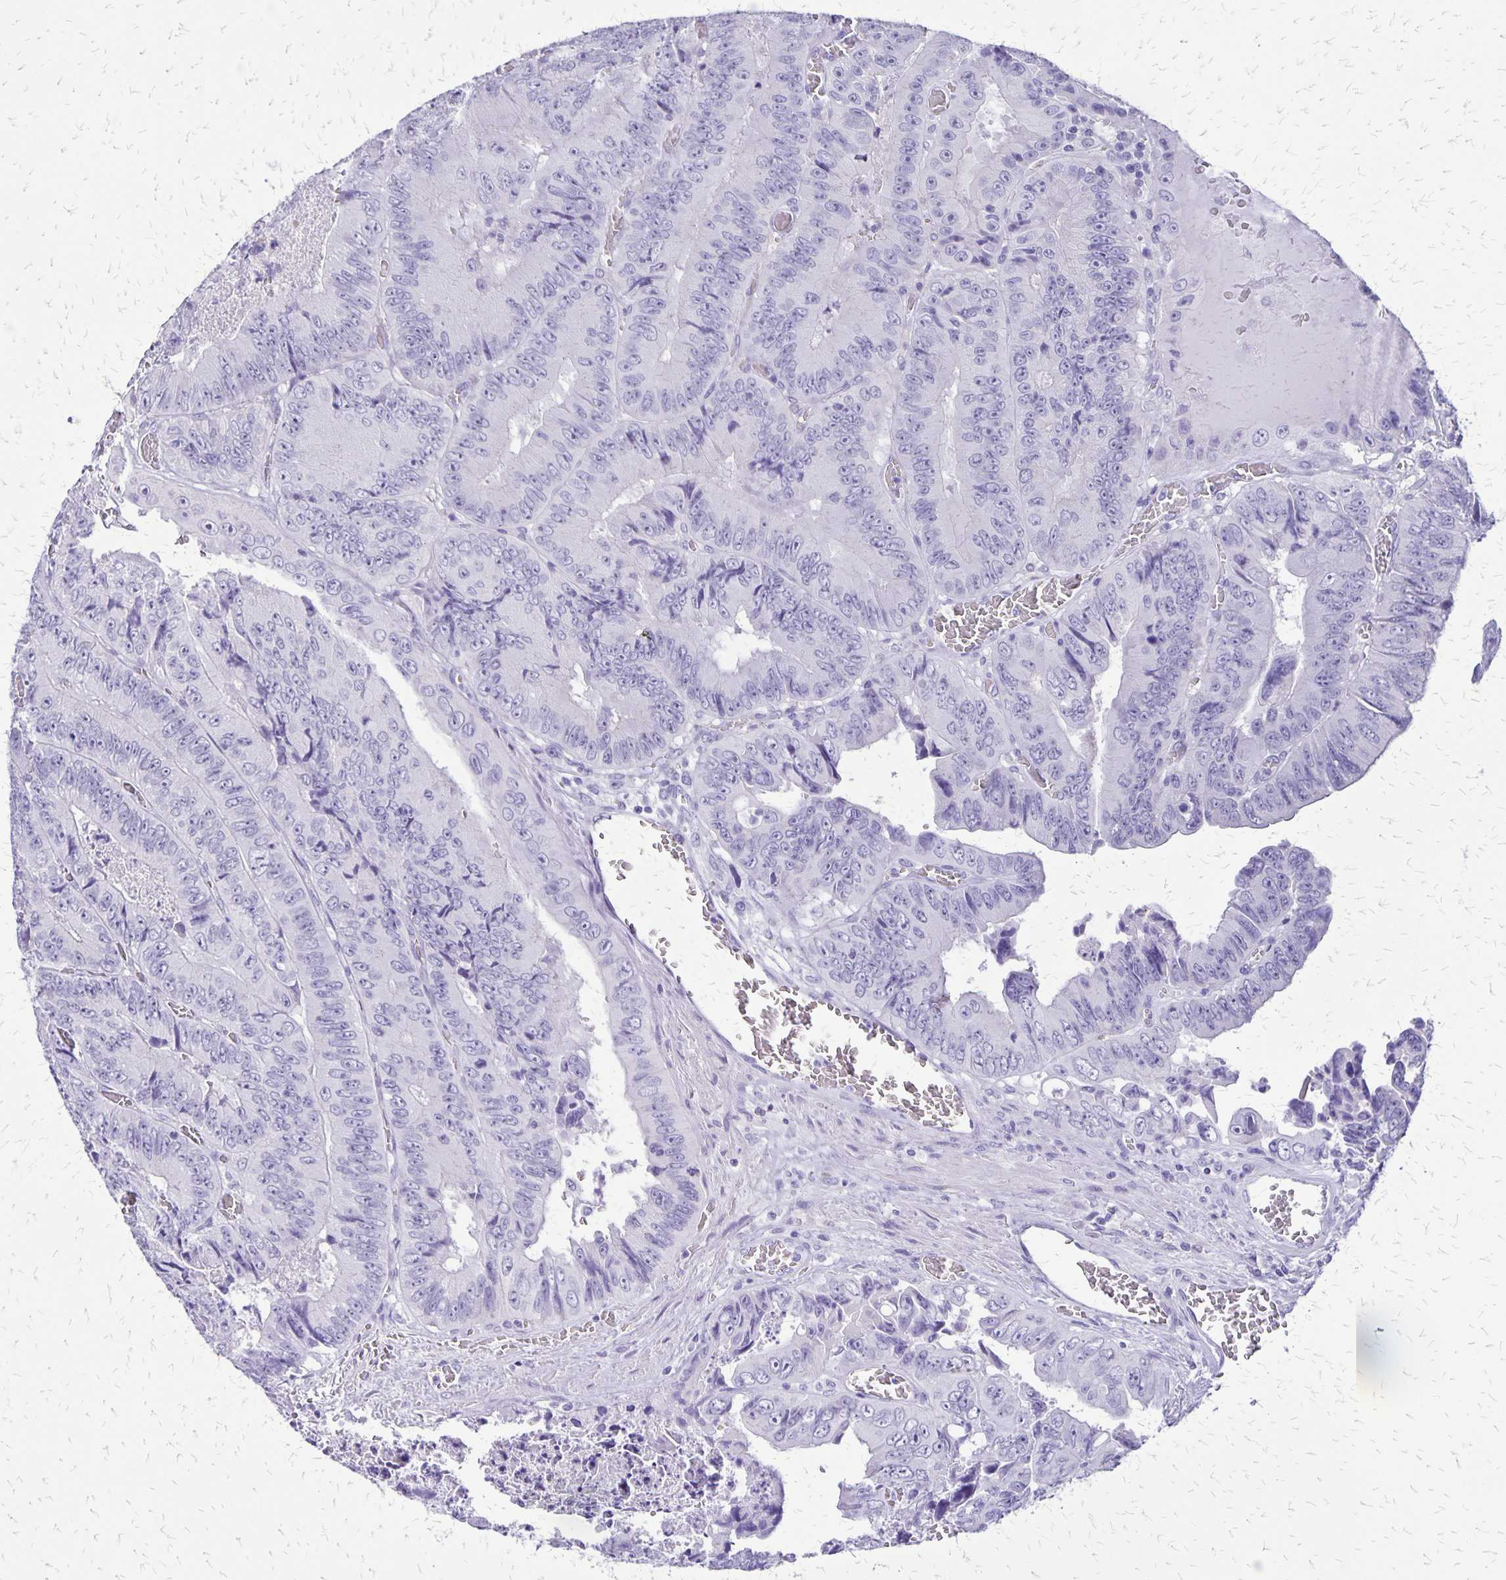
{"staining": {"intensity": "negative", "quantity": "none", "location": "none"}, "tissue": "colorectal cancer", "cell_type": "Tumor cells", "image_type": "cancer", "snomed": [{"axis": "morphology", "description": "Adenocarcinoma, NOS"}, {"axis": "topography", "description": "Colon"}], "caption": "Immunohistochemistry (IHC) photomicrograph of neoplastic tissue: human colorectal cancer stained with DAB exhibits no significant protein staining in tumor cells. (DAB immunohistochemistry (IHC) with hematoxylin counter stain).", "gene": "SLC13A2", "patient": {"sex": "female", "age": 84}}